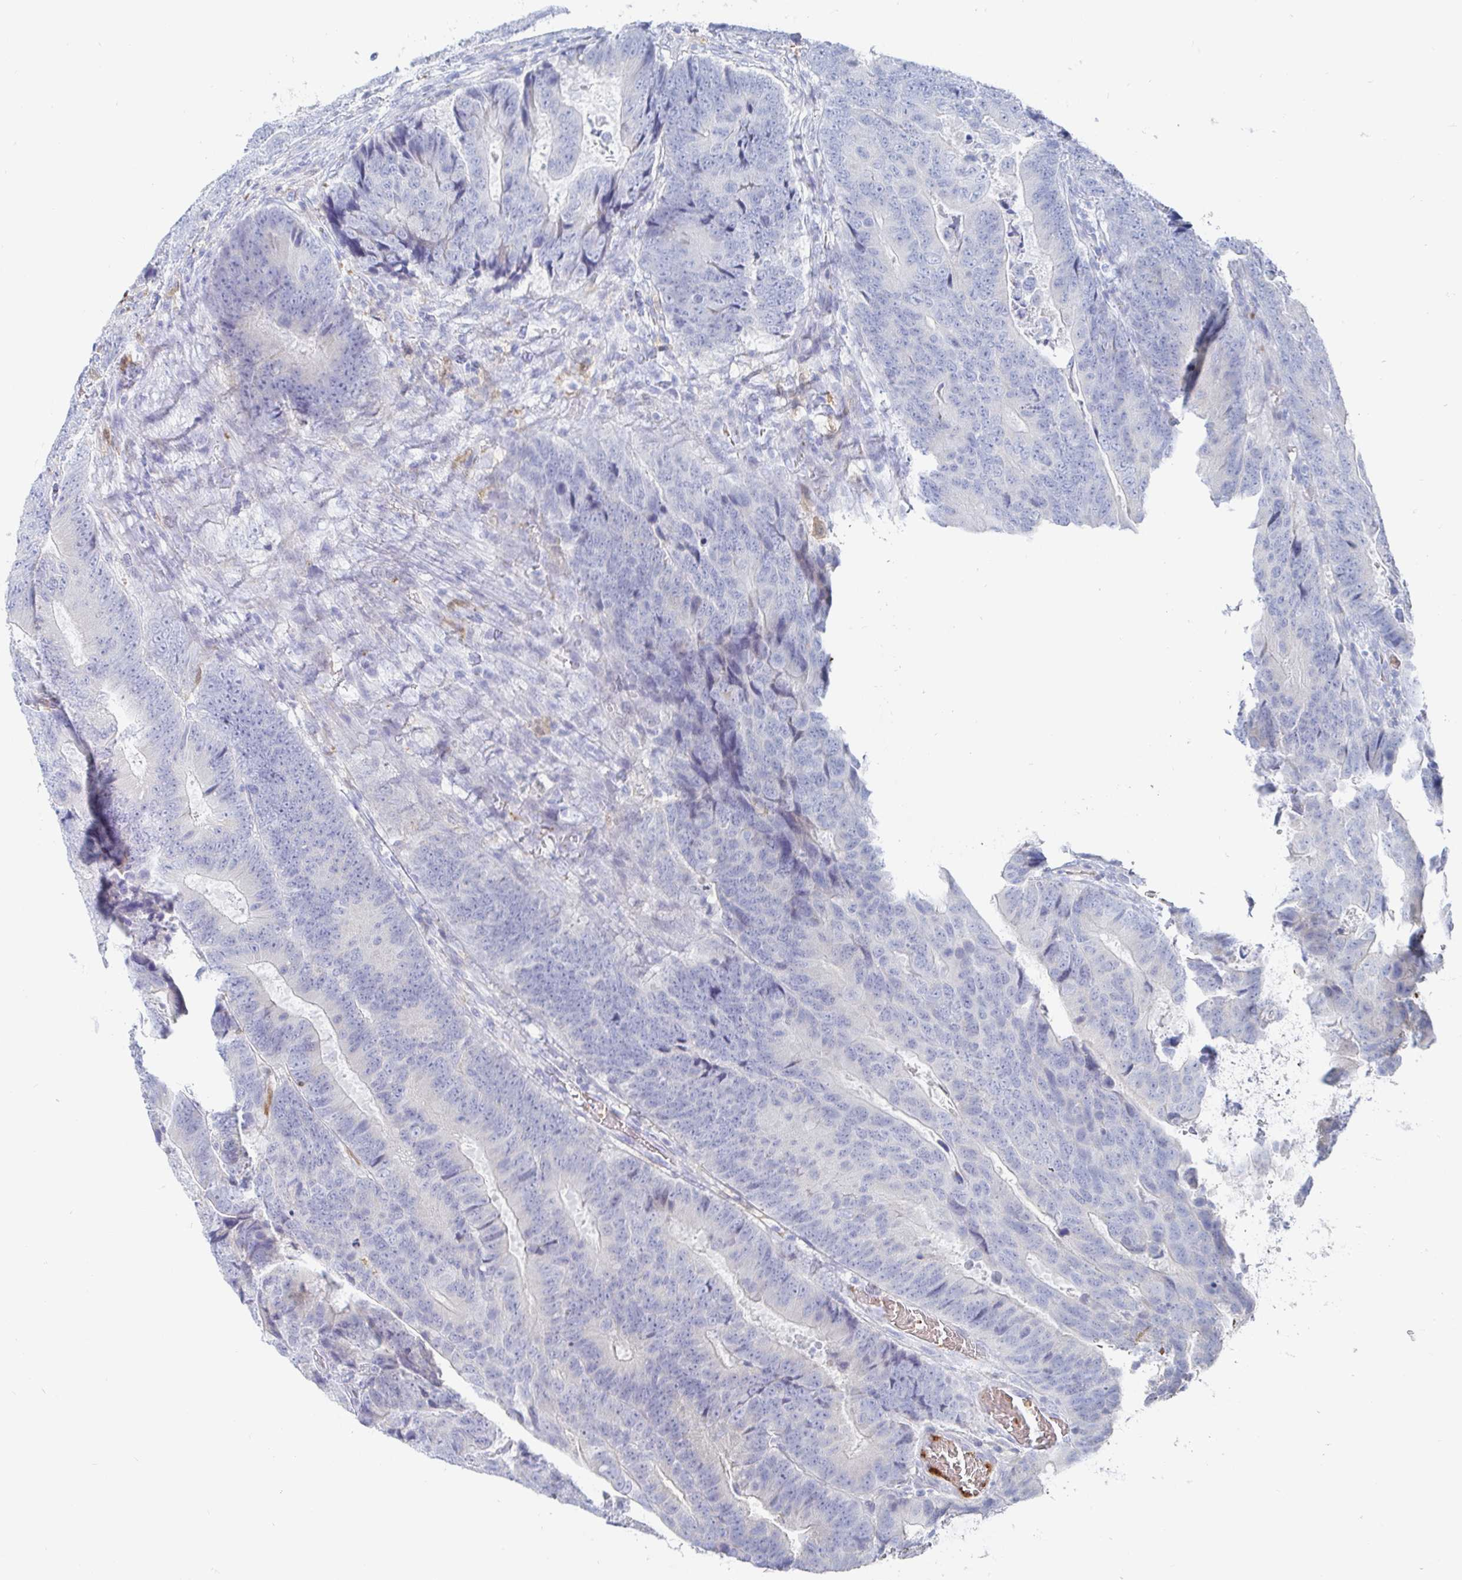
{"staining": {"intensity": "negative", "quantity": "none", "location": "none"}, "tissue": "colorectal cancer", "cell_type": "Tumor cells", "image_type": "cancer", "snomed": [{"axis": "morphology", "description": "Adenocarcinoma, NOS"}, {"axis": "topography", "description": "Colon"}], "caption": "Colorectal adenocarcinoma was stained to show a protein in brown. There is no significant expression in tumor cells.", "gene": "OR2A4", "patient": {"sex": "female", "age": 48}}